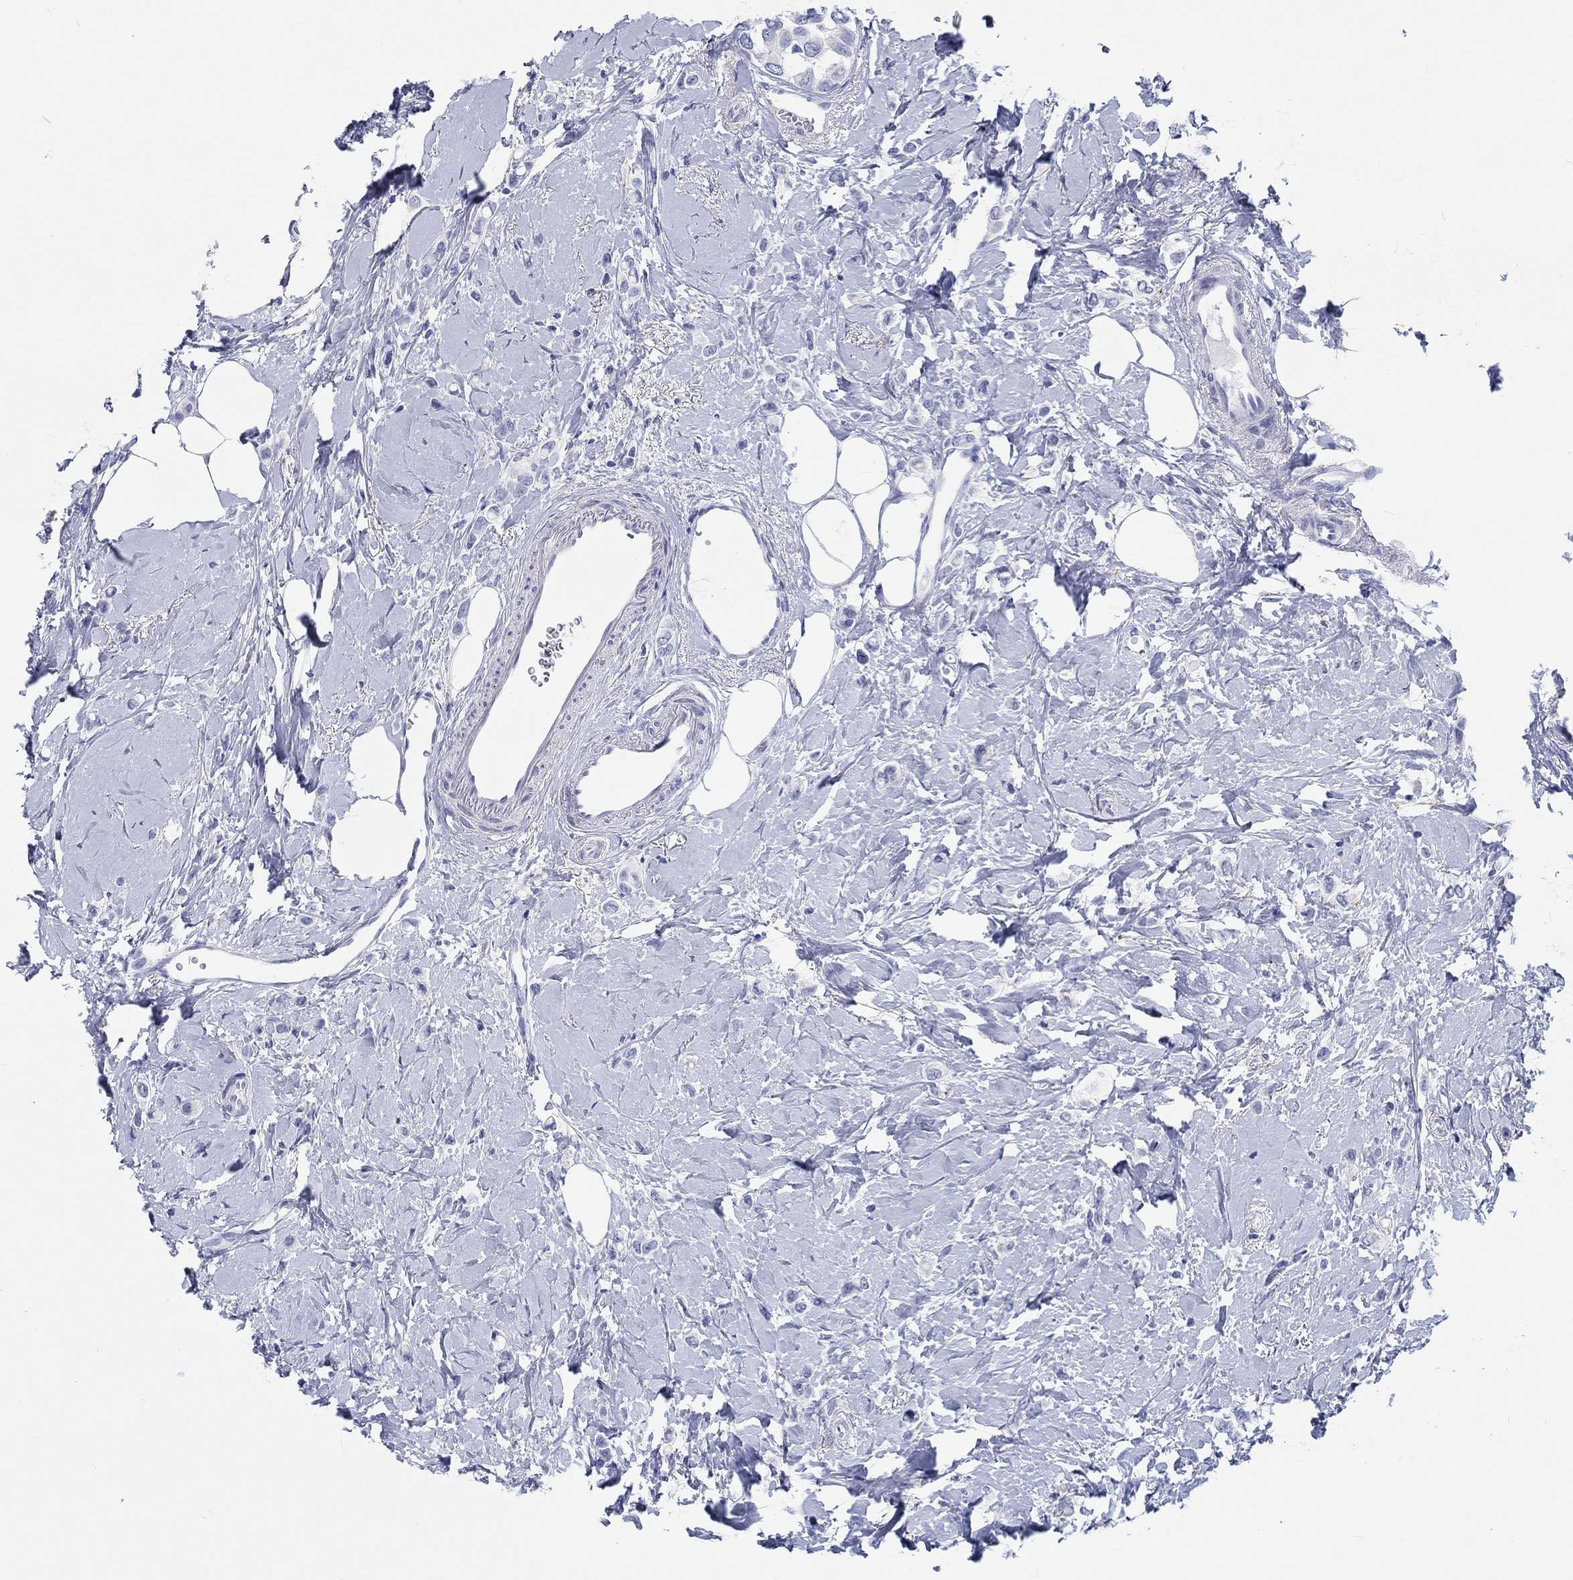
{"staining": {"intensity": "negative", "quantity": "none", "location": "none"}, "tissue": "breast cancer", "cell_type": "Tumor cells", "image_type": "cancer", "snomed": [{"axis": "morphology", "description": "Lobular carcinoma"}, {"axis": "topography", "description": "Breast"}], "caption": "Tumor cells show no significant protein expression in lobular carcinoma (breast).", "gene": "H1-1", "patient": {"sex": "female", "age": 66}}